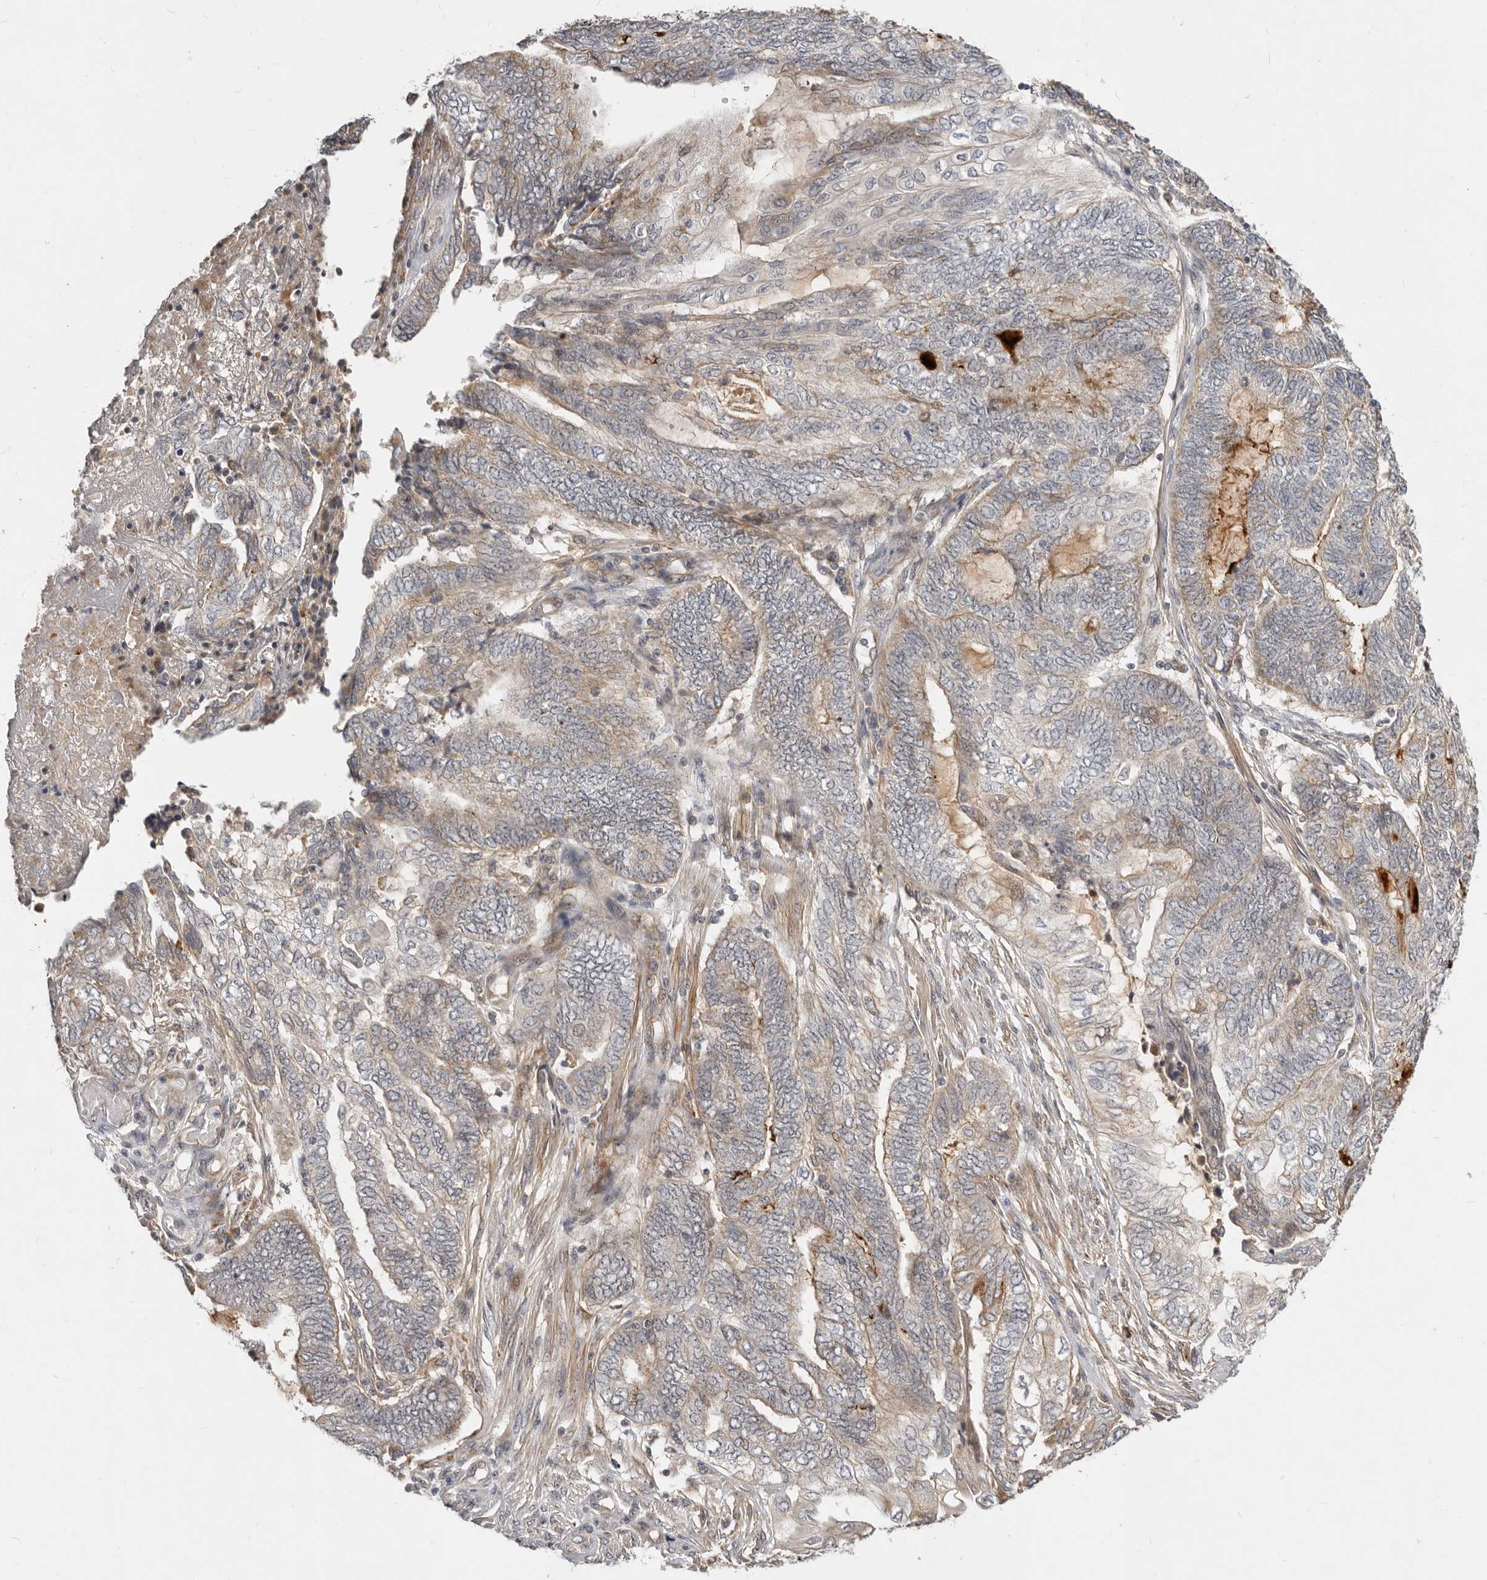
{"staining": {"intensity": "weak", "quantity": "25%-75%", "location": "cytoplasmic/membranous"}, "tissue": "endometrial cancer", "cell_type": "Tumor cells", "image_type": "cancer", "snomed": [{"axis": "morphology", "description": "Adenocarcinoma, NOS"}, {"axis": "topography", "description": "Uterus"}, {"axis": "topography", "description": "Endometrium"}], "caption": "A high-resolution image shows IHC staining of adenocarcinoma (endometrial), which reveals weak cytoplasmic/membranous staining in about 25%-75% of tumor cells.", "gene": "MICALL2", "patient": {"sex": "female", "age": 70}}